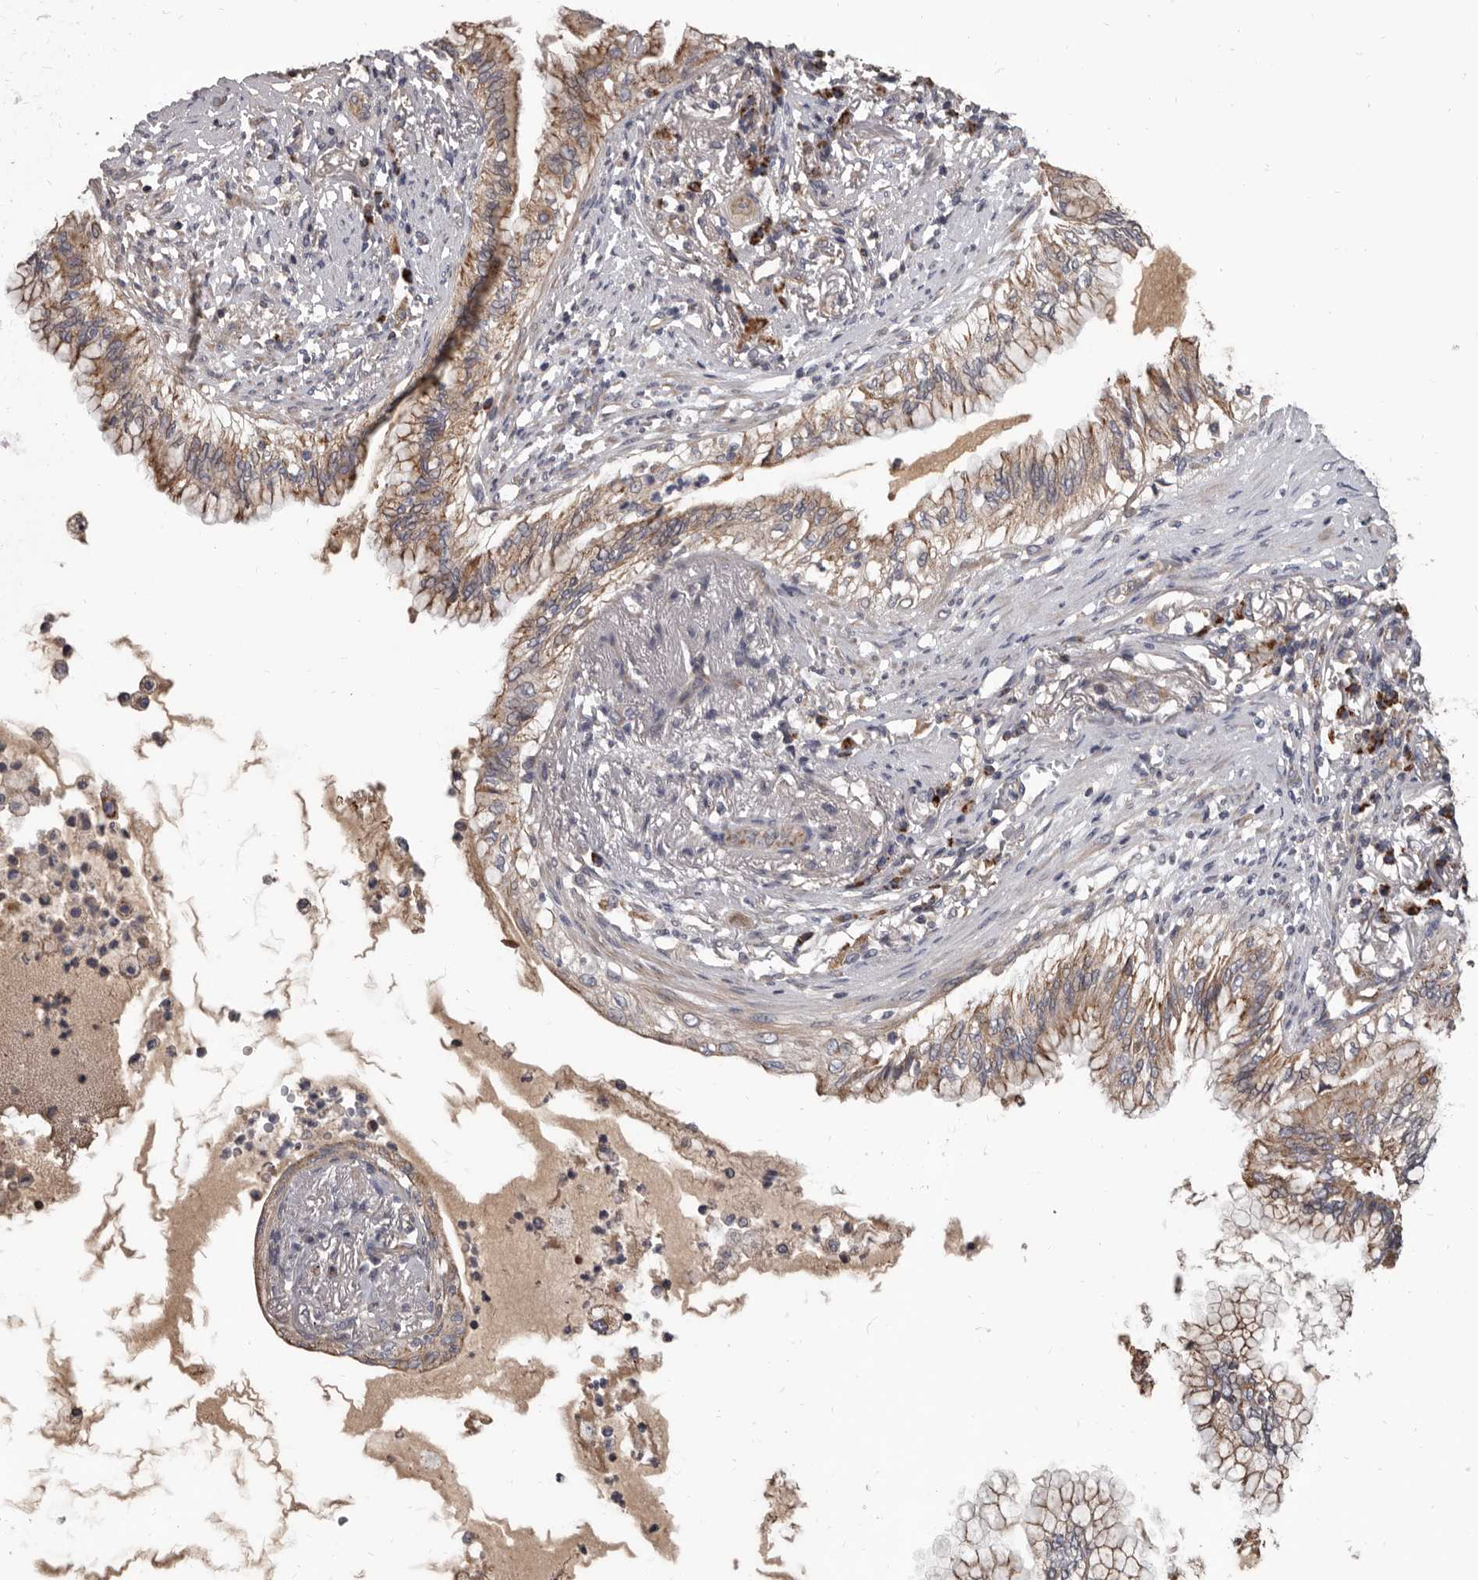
{"staining": {"intensity": "moderate", "quantity": ">75%", "location": "cytoplasmic/membranous"}, "tissue": "lung cancer", "cell_type": "Tumor cells", "image_type": "cancer", "snomed": [{"axis": "morphology", "description": "Adenocarcinoma, NOS"}, {"axis": "topography", "description": "Lung"}], "caption": "Immunohistochemistry photomicrograph of neoplastic tissue: lung cancer (adenocarcinoma) stained using IHC demonstrates medium levels of moderate protein expression localized specifically in the cytoplasmic/membranous of tumor cells, appearing as a cytoplasmic/membranous brown color.", "gene": "ALDH5A1", "patient": {"sex": "female", "age": 70}}